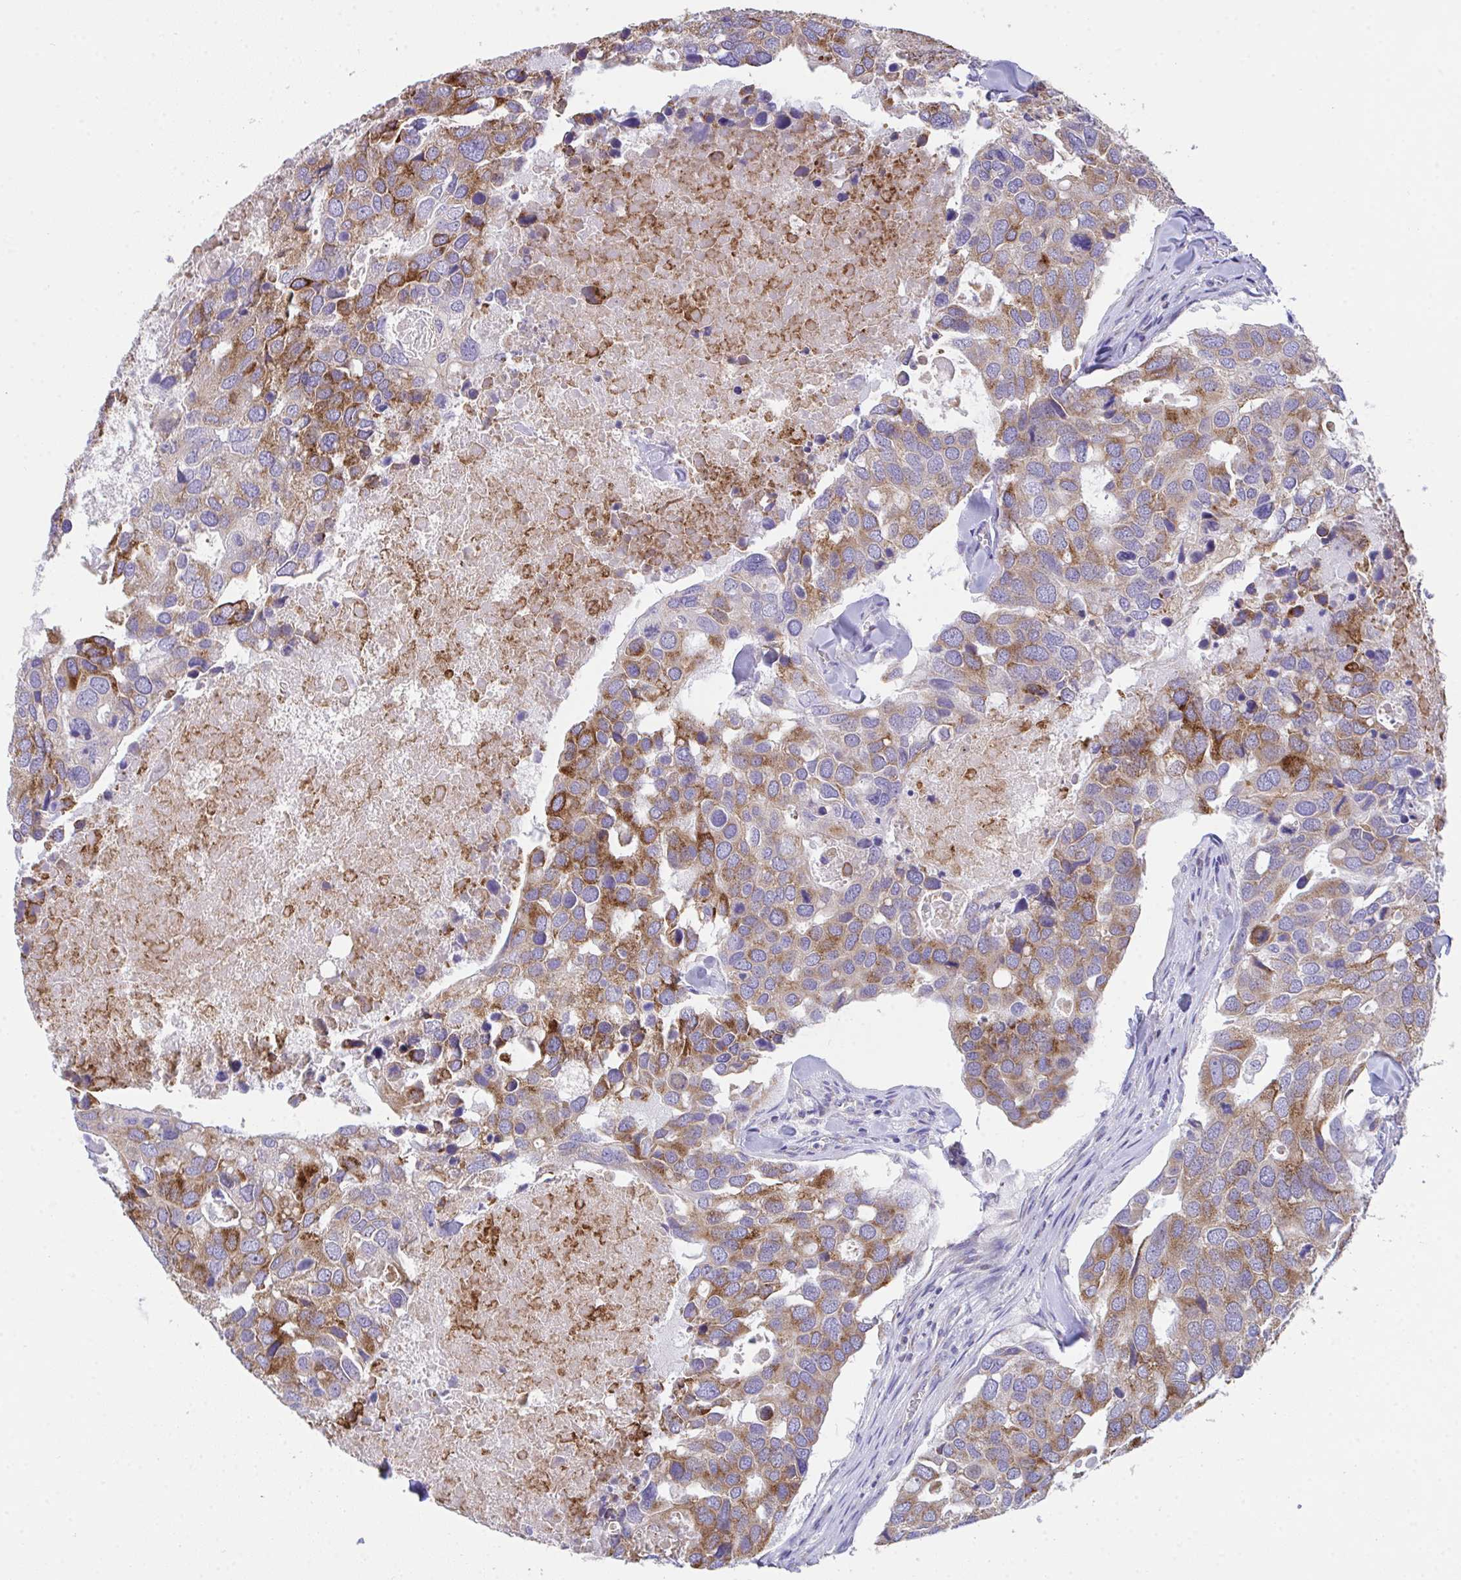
{"staining": {"intensity": "strong", "quantity": "25%-75%", "location": "cytoplasmic/membranous"}, "tissue": "breast cancer", "cell_type": "Tumor cells", "image_type": "cancer", "snomed": [{"axis": "morphology", "description": "Duct carcinoma"}, {"axis": "topography", "description": "Breast"}], "caption": "Invasive ductal carcinoma (breast) stained with DAB IHC displays high levels of strong cytoplasmic/membranous positivity in about 25%-75% of tumor cells.", "gene": "MIA3", "patient": {"sex": "female", "age": 83}}